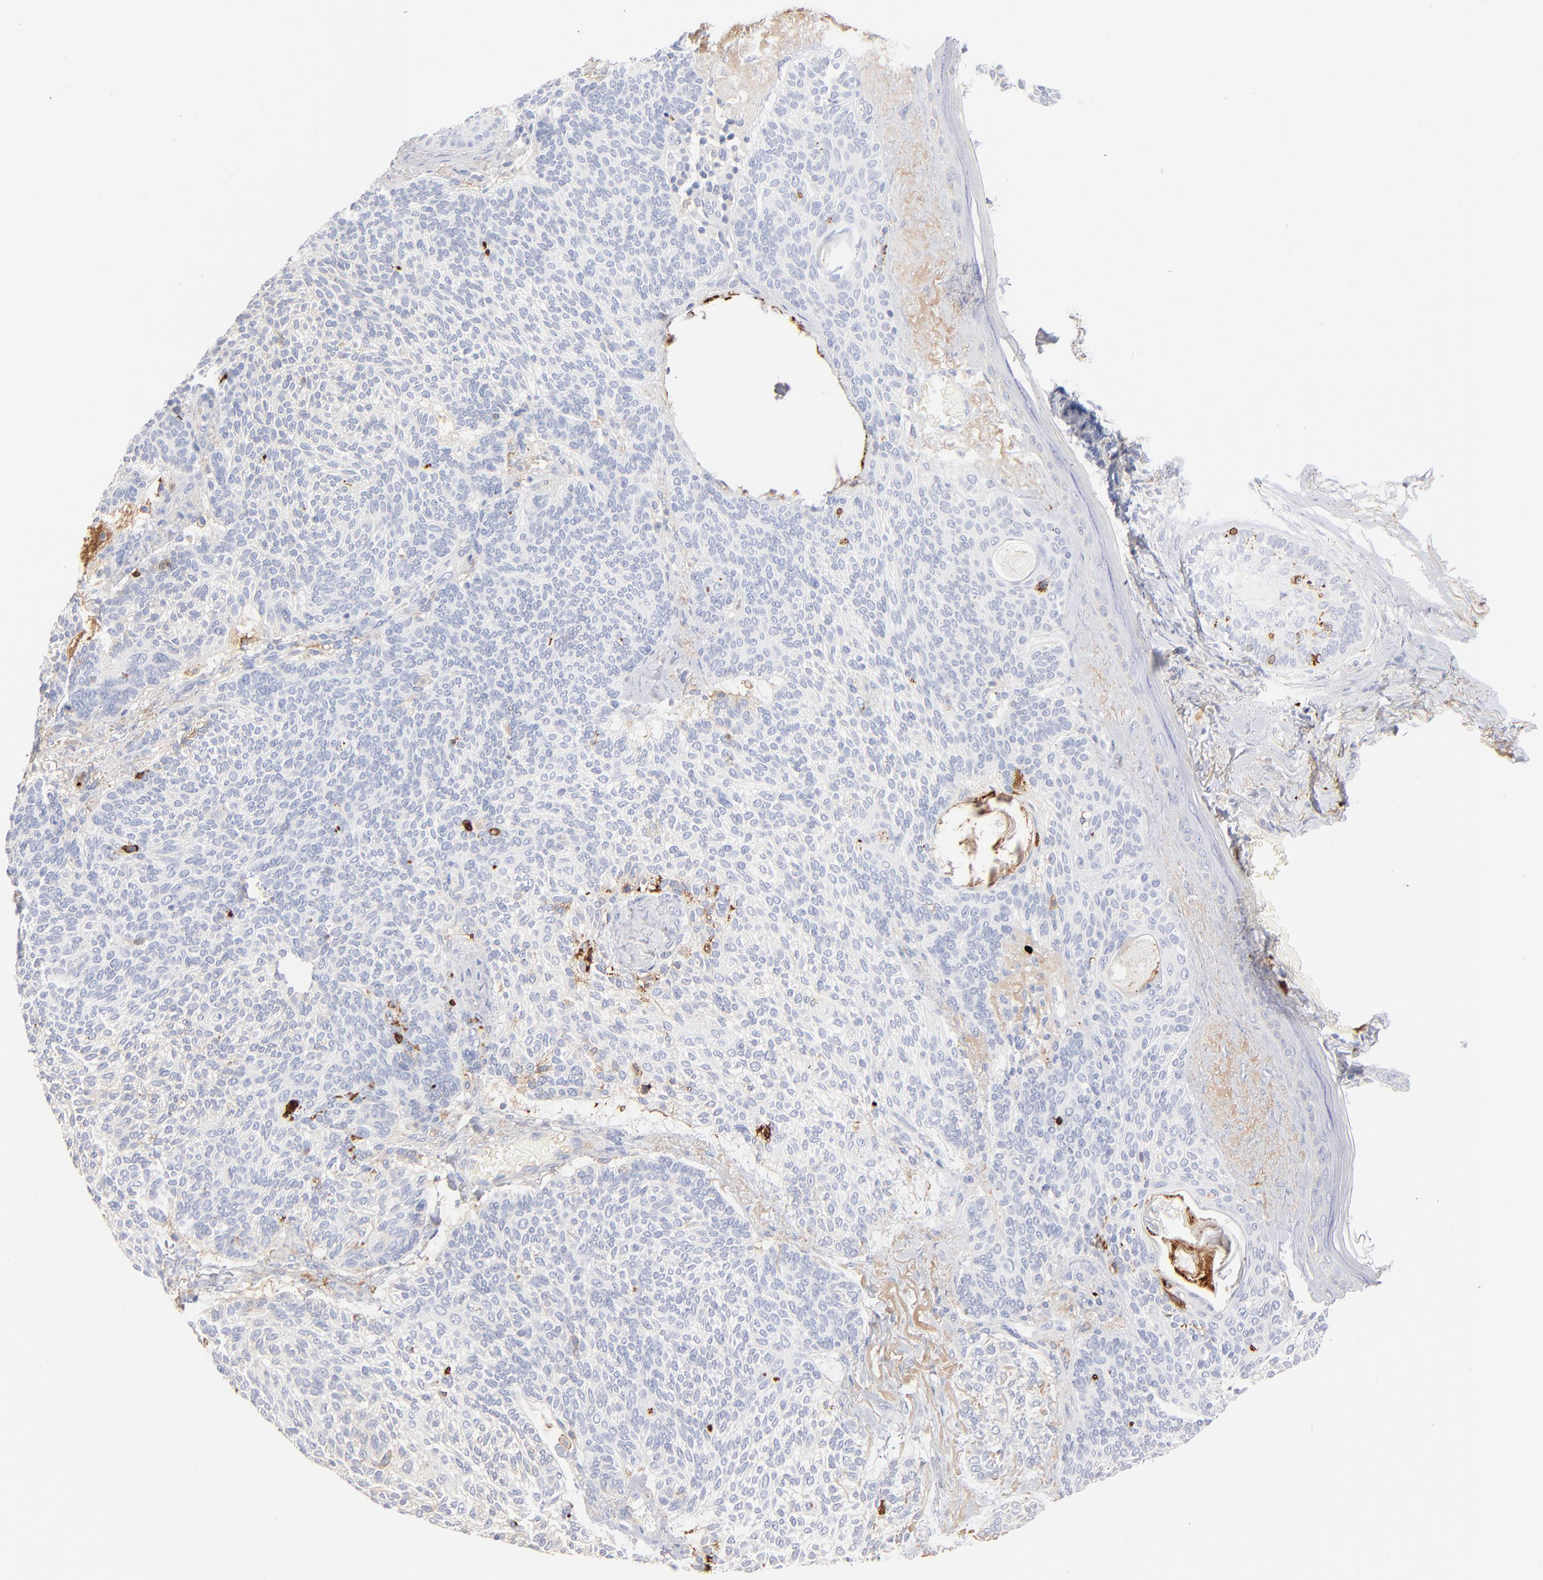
{"staining": {"intensity": "negative", "quantity": "none", "location": "none"}, "tissue": "skin cancer", "cell_type": "Tumor cells", "image_type": "cancer", "snomed": [{"axis": "morphology", "description": "Normal tissue, NOS"}, {"axis": "morphology", "description": "Basal cell carcinoma"}, {"axis": "topography", "description": "Skin"}], "caption": "A photomicrograph of skin basal cell carcinoma stained for a protein reveals no brown staining in tumor cells.", "gene": "APOH", "patient": {"sex": "female", "age": 70}}